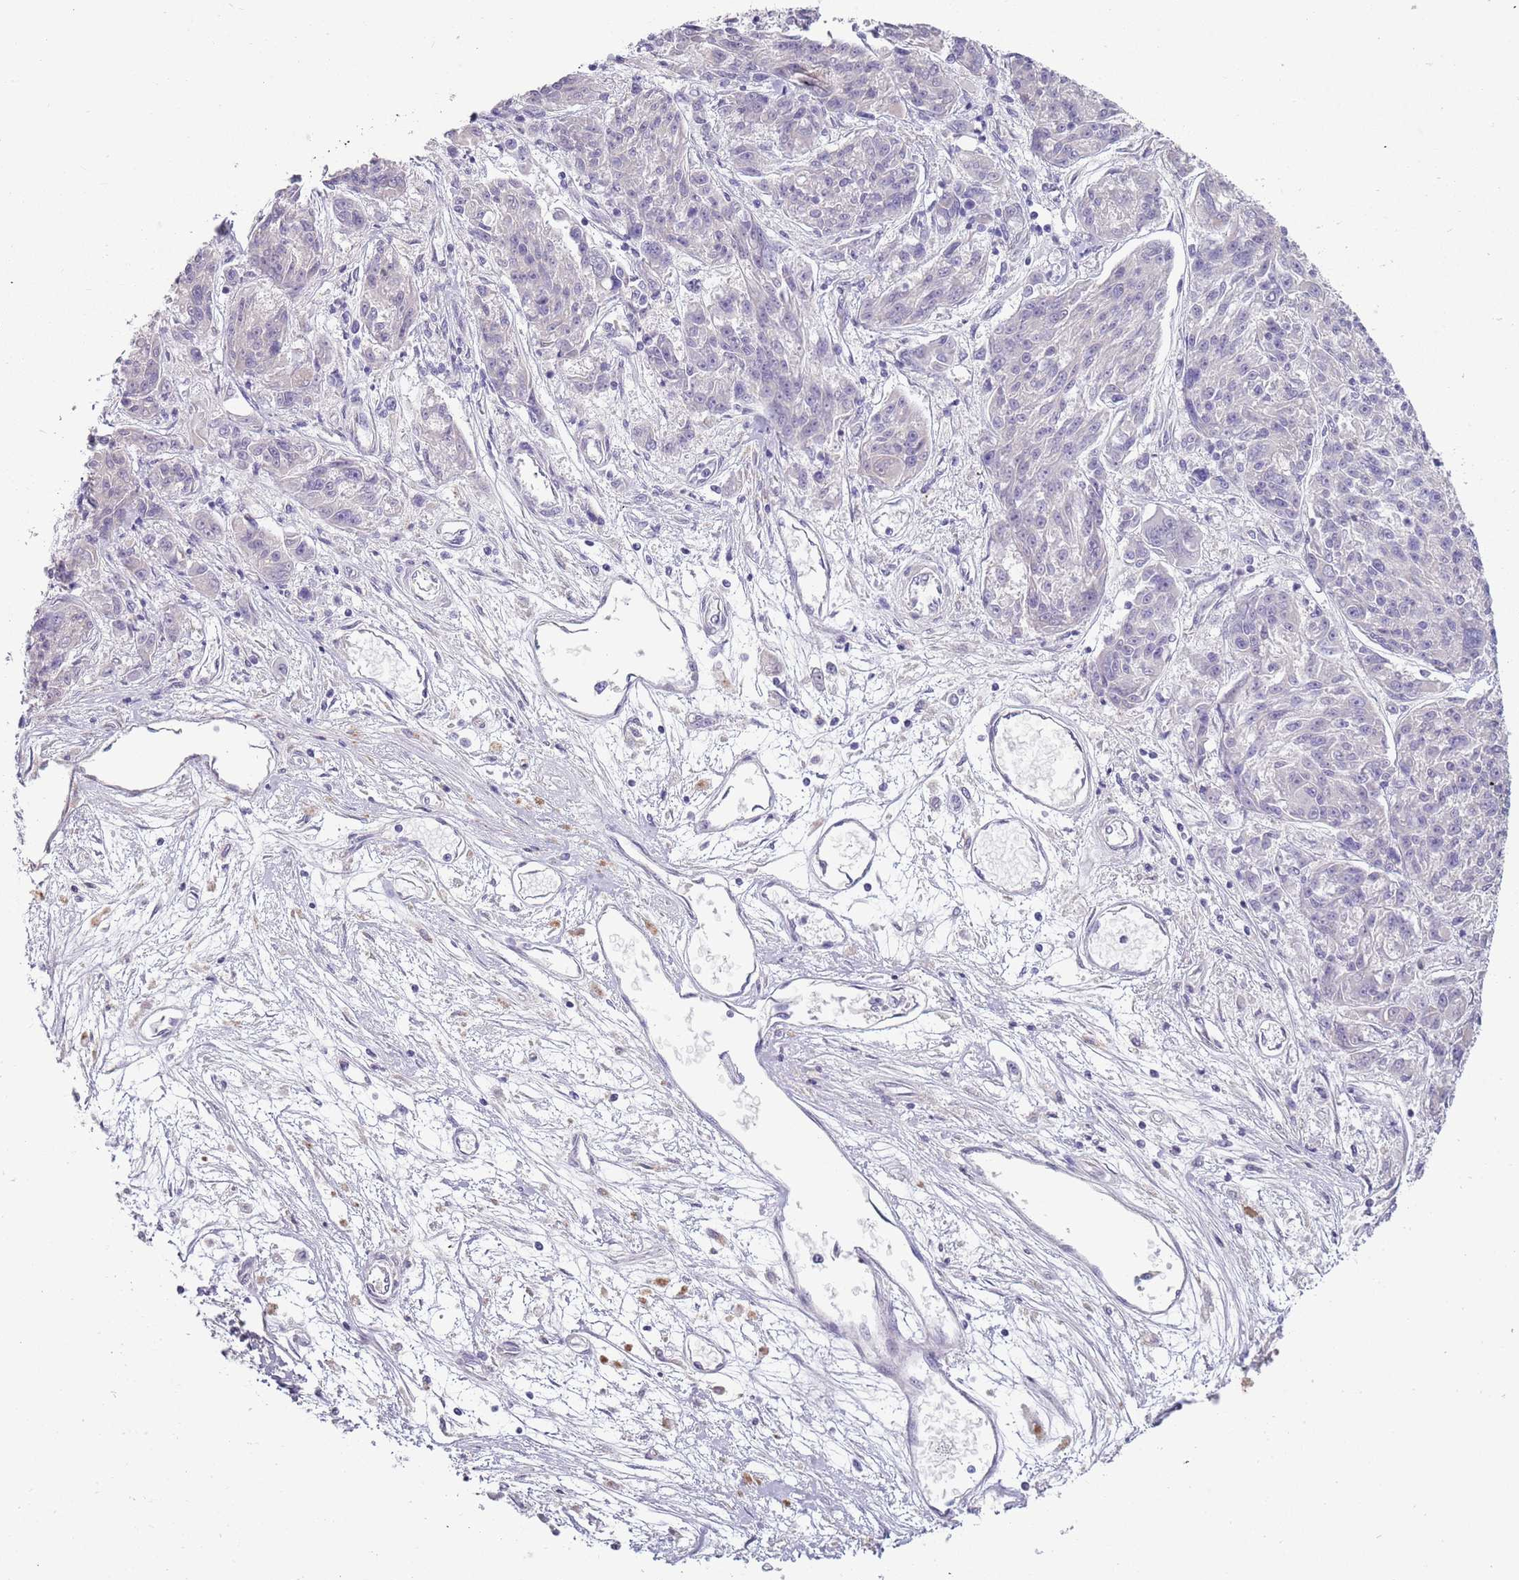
{"staining": {"intensity": "negative", "quantity": "none", "location": "none"}, "tissue": "melanoma", "cell_type": "Tumor cells", "image_type": "cancer", "snomed": [{"axis": "morphology", "description": "Malignant melanoma, NOS"}, {"axis": "topography", "description": "Skin"}], "caption": "There is no significant expression in tumor cells of melanoma.", "gene": "TNFRSF6B", "patient": {"sex": "male", "age": 53}}